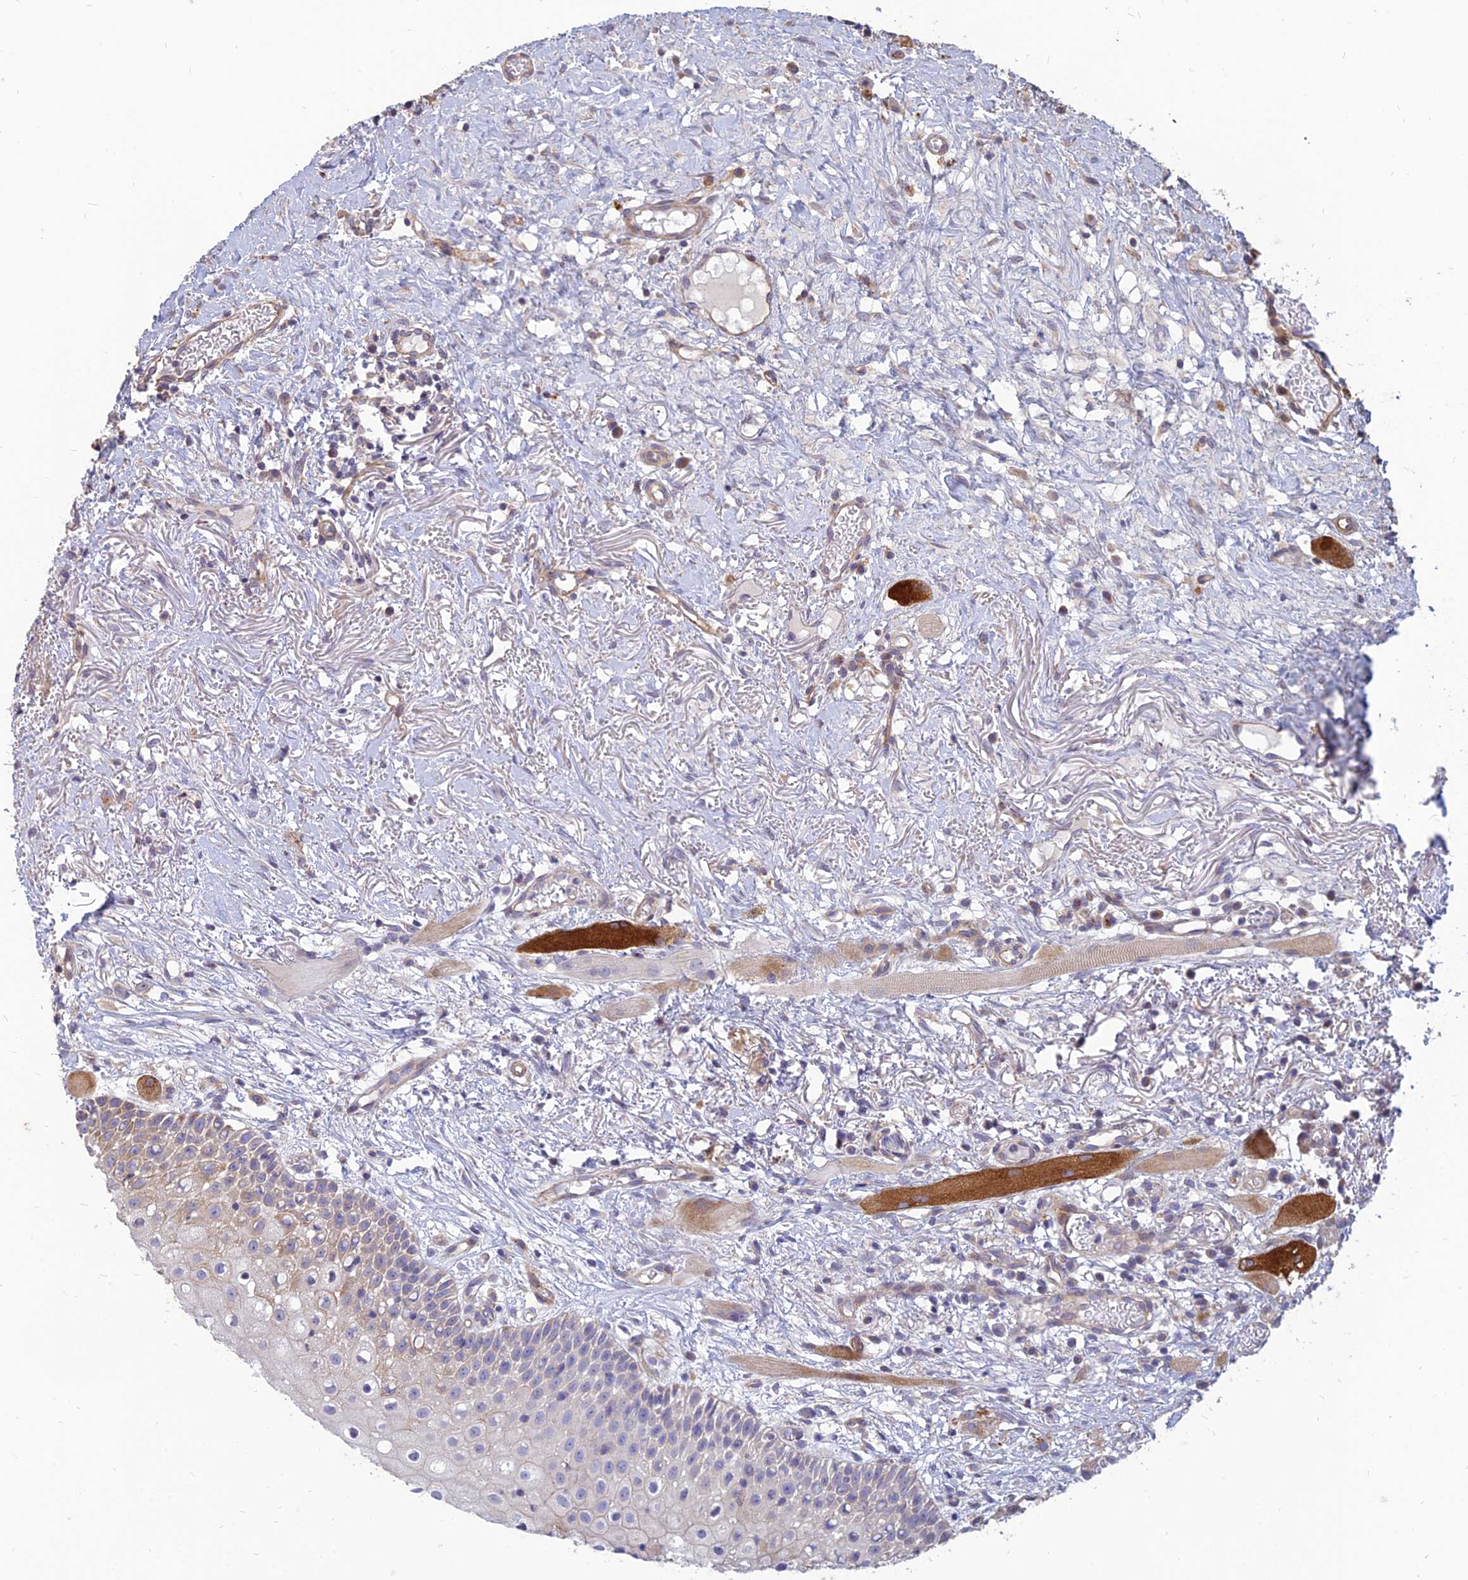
{"staining": {"intensity": "moderate", "quantity": "25%-75%", "location": "cytoplasmic/membranous"}, "tissue": "oral mucosa", "cell_type": "Squamous epithelial cells", "image_type": "normal", "snomed": [{"axis": "morphology", "description": "Normal tissue, NOS"}, {"axis": "topography", "description": "Oral tissue"}], "caption": "Moderate cytoplasmic/membranous staining is present in approximately 25%-75% of squamous epithelial cells in normal oral mucosa. The staining was performed using DAB, with brown indicating positive protein expression. Nuclei are stained blue with hematoxylin.", "gene": "ST3GAL6", "patient": {"sex": "female", "age": 69}}